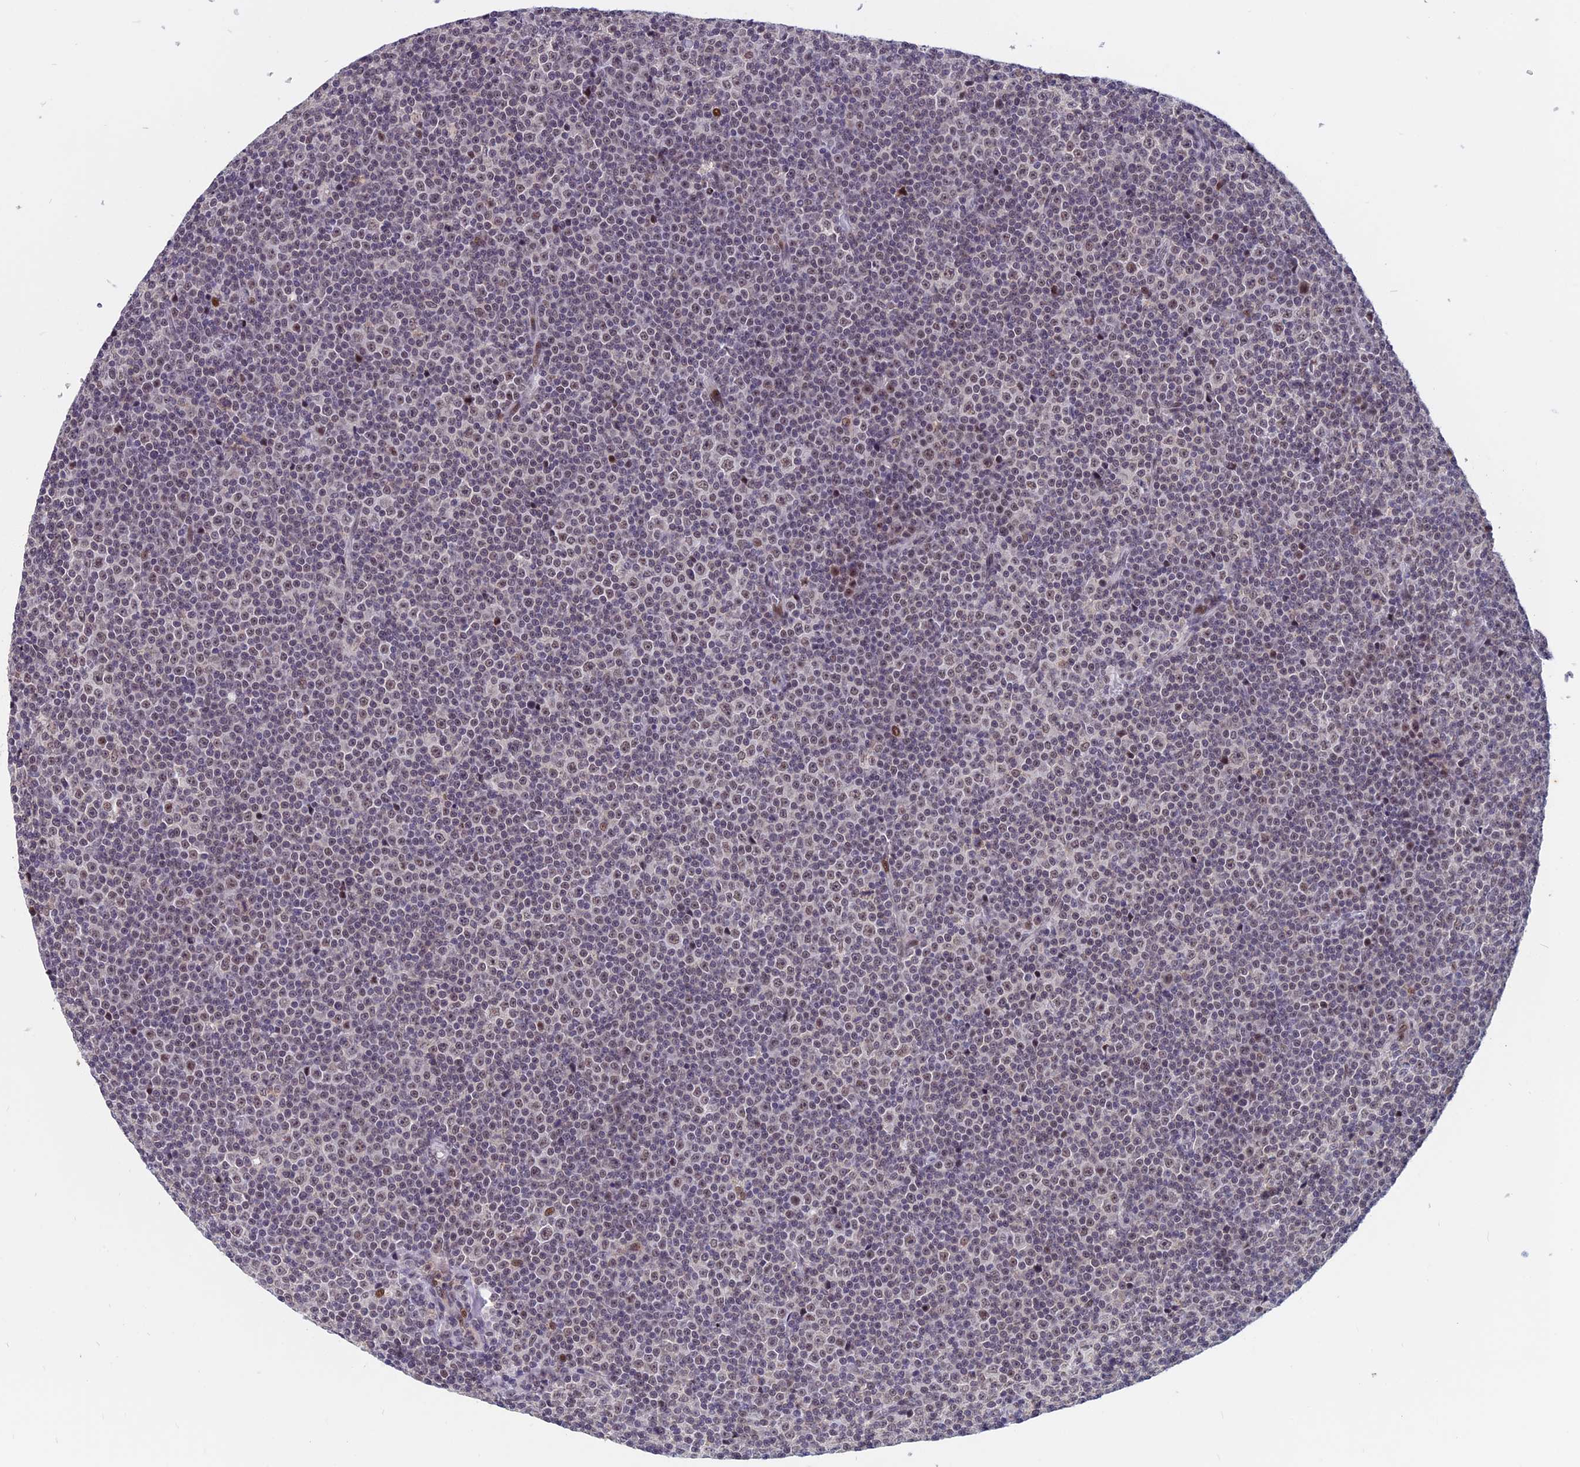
{"staining": {"intensity": "weak", "quantity": "25%-75%", "location": "nuclear"}, "tissue": "lymphoma", "cell_type": "Tumor cells", "image_type": "cancer", "snomed": [{"axis": "morphology", "description": "Malignant lymphoma, non-Hodgkin's type, Low grade"}, {"axis": "topography", "description": "Lymph node"}], "caption": "Protein expression analysis of lymphoma exhibits weak nuclear staining in about 25%-75% of tumor cells. (brown staining indicates protein expression, while blue staining denotes nuclei).", "gene": "CDC7", "patient": {"sex": "female", "age": 67}}